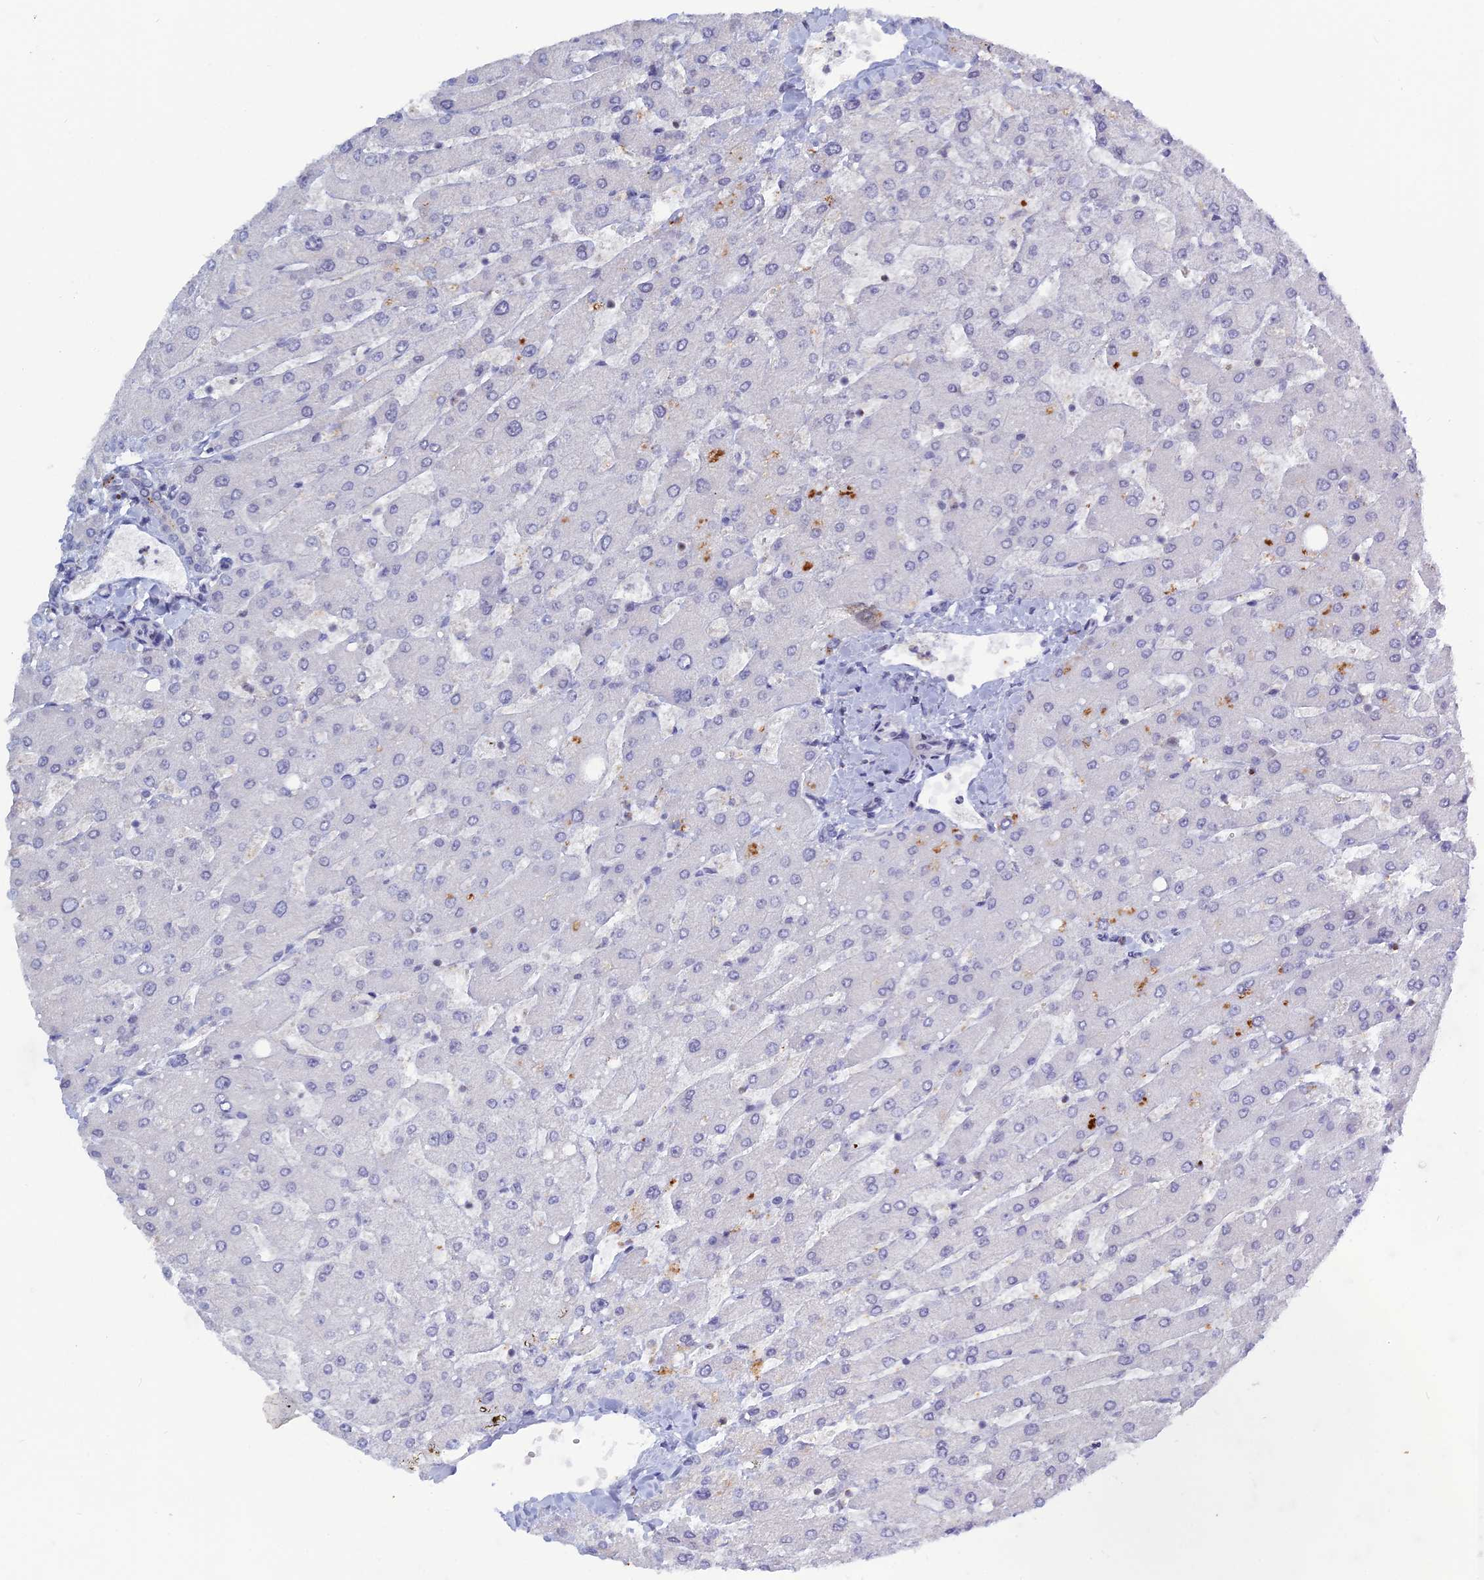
{"staining": {"intensity": "negative", "quantity": "none", "location": "none"}, "tissue": "liver", "cell_type": "Cholangiocytes", "image_type": "normal", "snomed": [{"axis": "morphology", "description": "Normal tissue, NOS"}, {"axis": "topography", "description": "Liver"}], "caption": "The micrograph displays no staining of cholangiocytes in normal liver.", "gene": "NOL4L", "patient": {"sex": "male", "age": 55}}